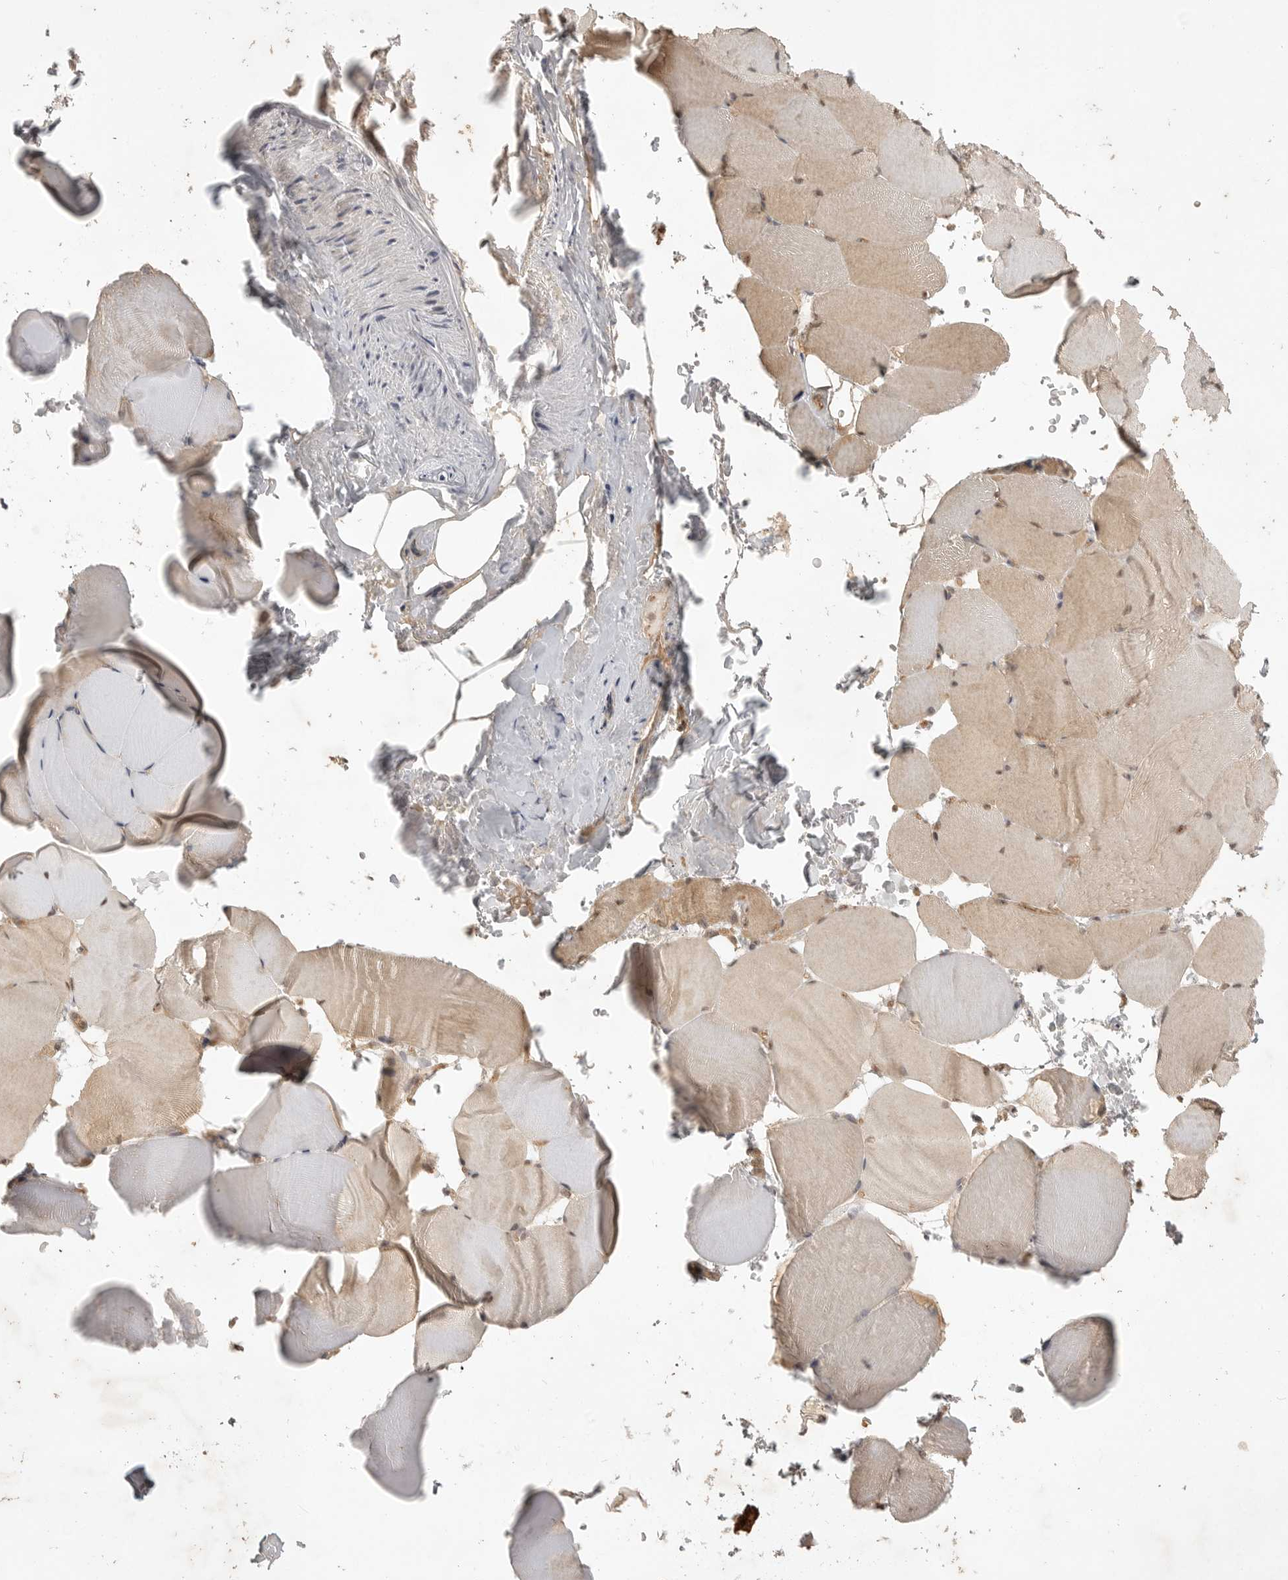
{"staining": {"intensity": "weak", "quantity": ">75%", "location": "cytoplasmic/membranous"}, "tissue": "skeletal muscle", "cell_type": "Myocytes", "image_type": "normal", "snomed": [{"axis": "morphology", "description": "Normal tissue, NOS"}, {"axis": "topography", "description": "Skeletal muscle"}, {"axis": "topography", "description": "Parathyroid gland"}], "caption": "A micrograph of human skeletal muscle stained for a protein reveals weak cytoplasmic/membranous brown staining in myocytes.", "gene": "ZNF232", "patient": {"sex": "female", "age": 37}}